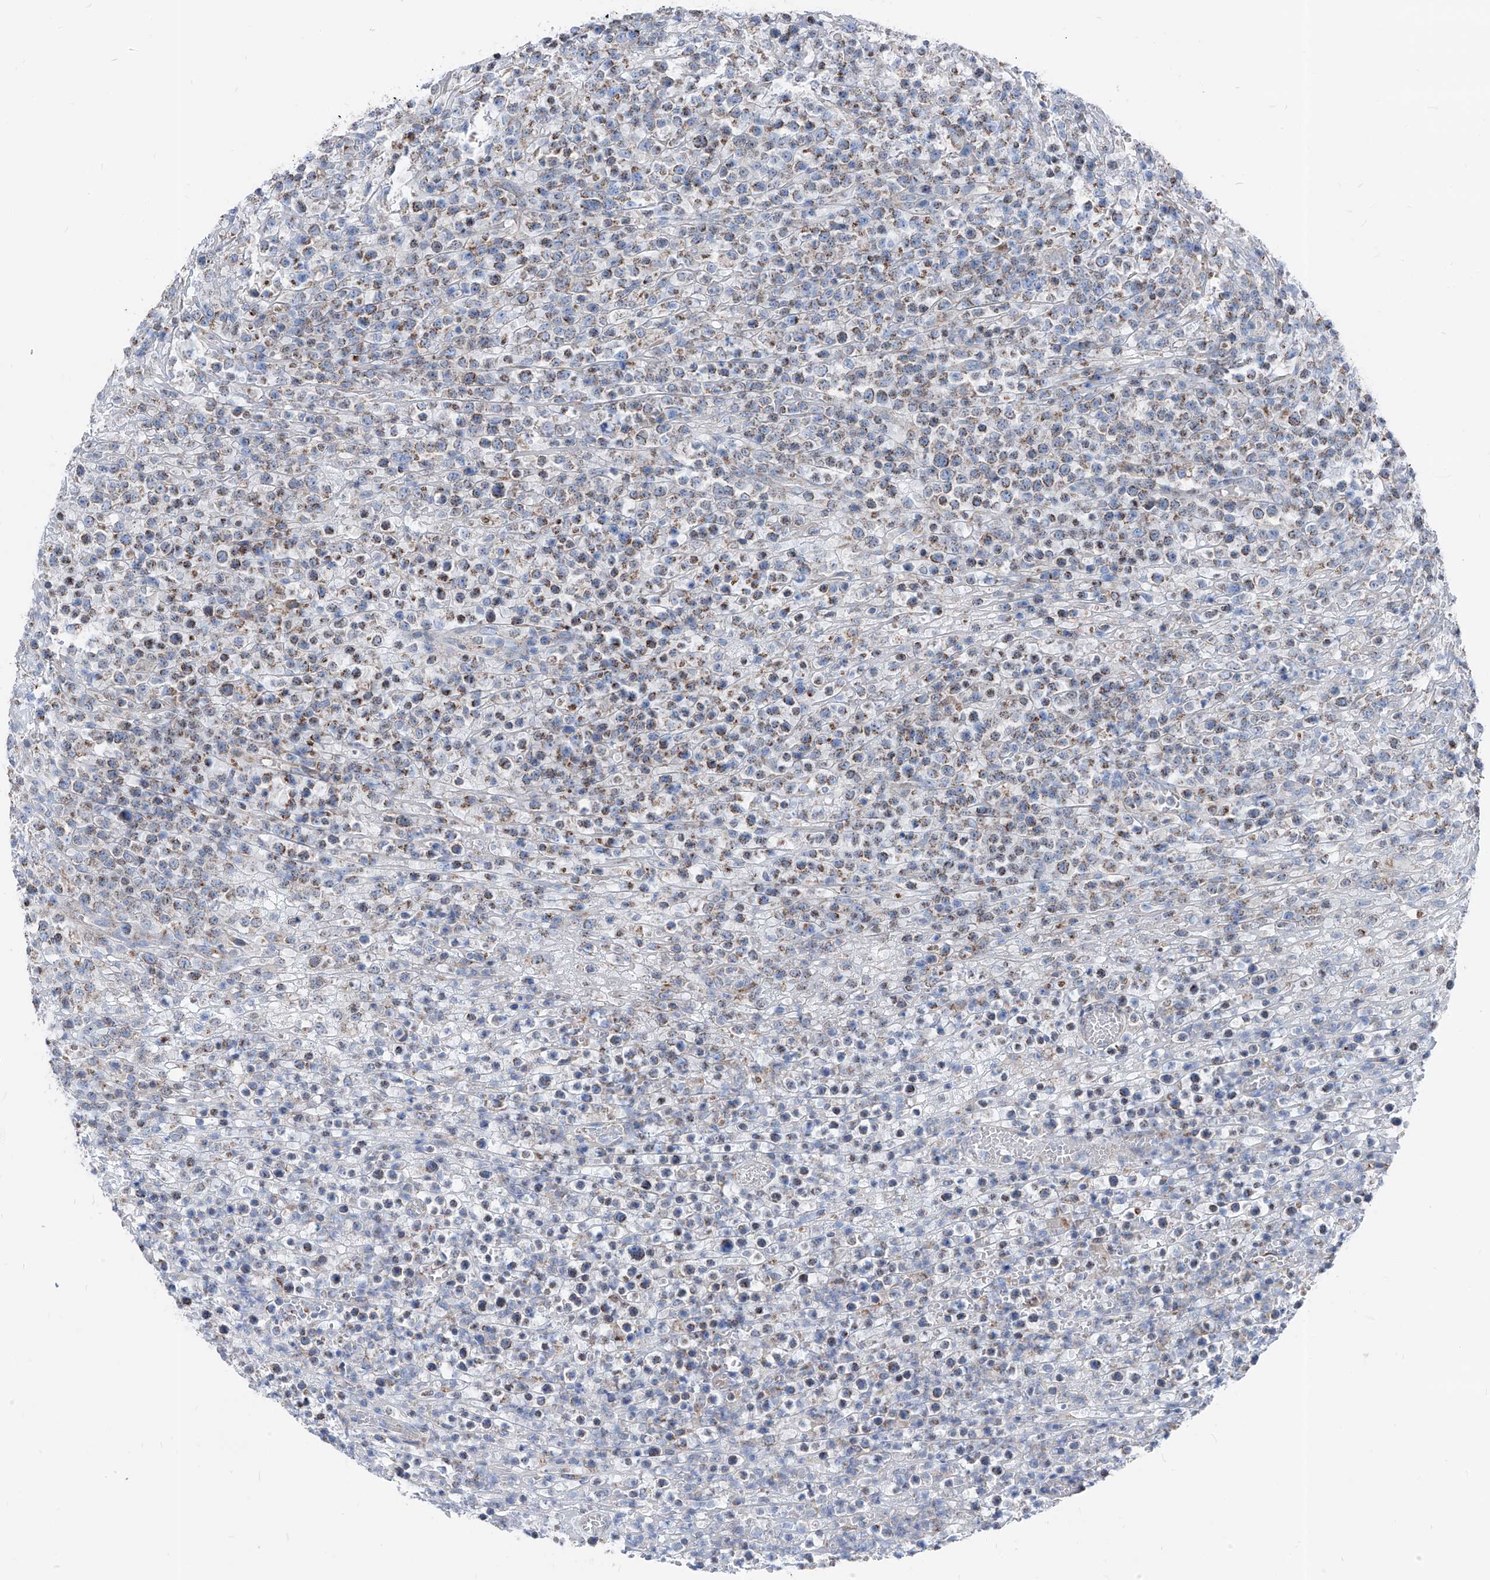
{"staining": {"intensity": "moderate", "quantity": "25%-75%", "location": "cytoplasmic/membranous"}, "tissue": "lymphoma", "cell_type": "Tumor cells", "image_type": "cancer", "snomed": [{"axis": "morphology", "description": "Malignant lymphoma, non-Hodgkin's type, High grade"}, {"axis": "topography", "description": "Colon"}], "caption": "DAB (3,3'-diaminobenzidine) immunohistochemical staining of human lymphoma demonstrates moderate cytoplasmic/membranous protein staining in about 25%-75% of tumor cells.", "gene": "AGPS", "patient": {"sex": "female", "age": 53}}